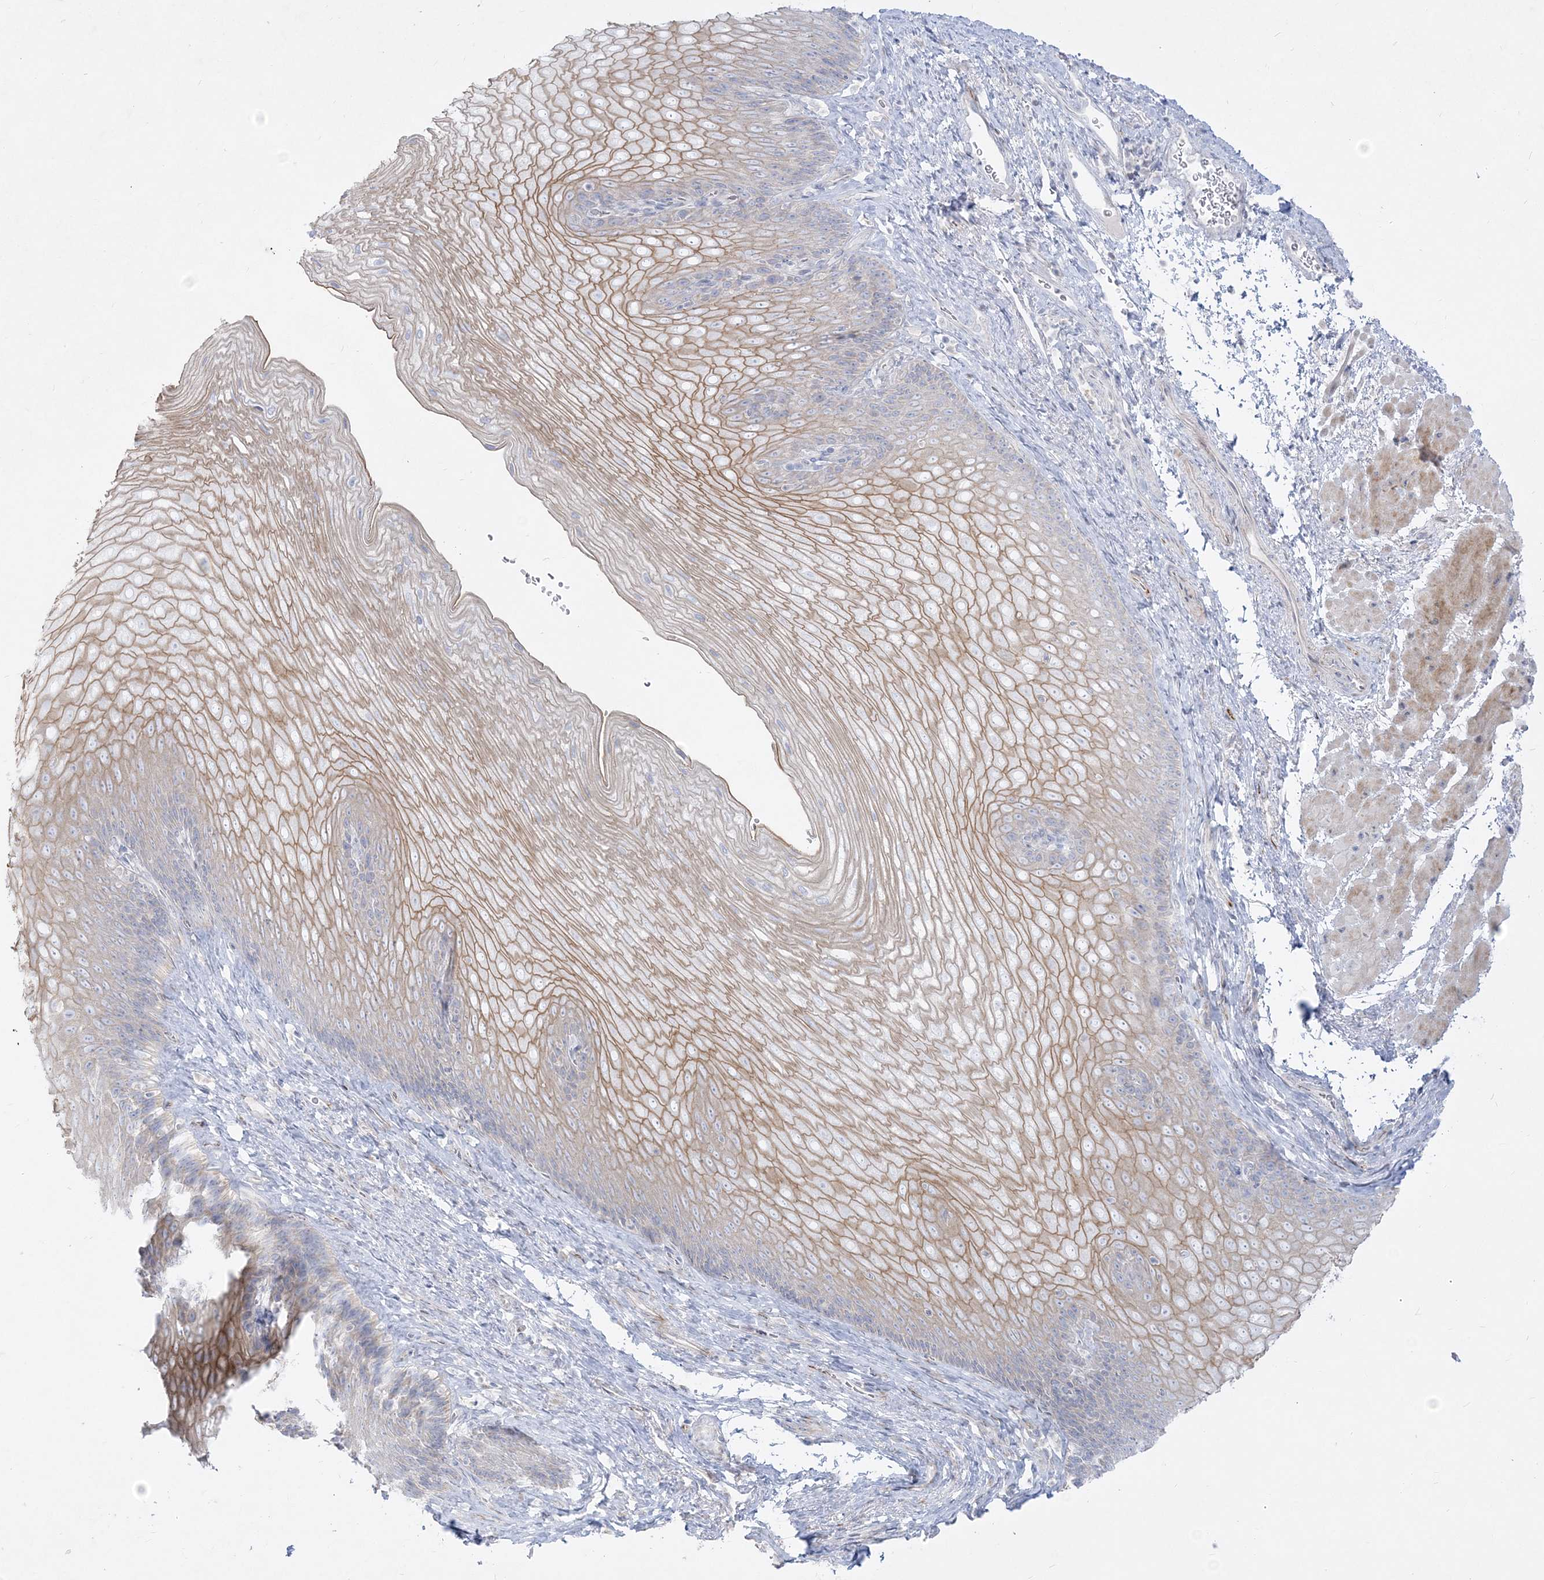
{"staining": {"intensity": "moderate", "quantity": "<25%", "location": "cytoplasmic/membranous"}, "tissue": "esophagus", "cell_type": "Squamous epithelial cells", "image_type": "normal", "snomed": [{"axis": "morphology", "description": "Normal tissue, NOS"}, {"axis": "topography", "description": "Esophagus"}], "caption": "An IHC histopathology image of unremarkable tissue is shown. Protein staining in brown labels moderate cytoplasmic/membranous positivity in esophagus within squamous epithelial cells.", "gene": "GPAT2", "patient": {"sex": "female", "age": 66}}